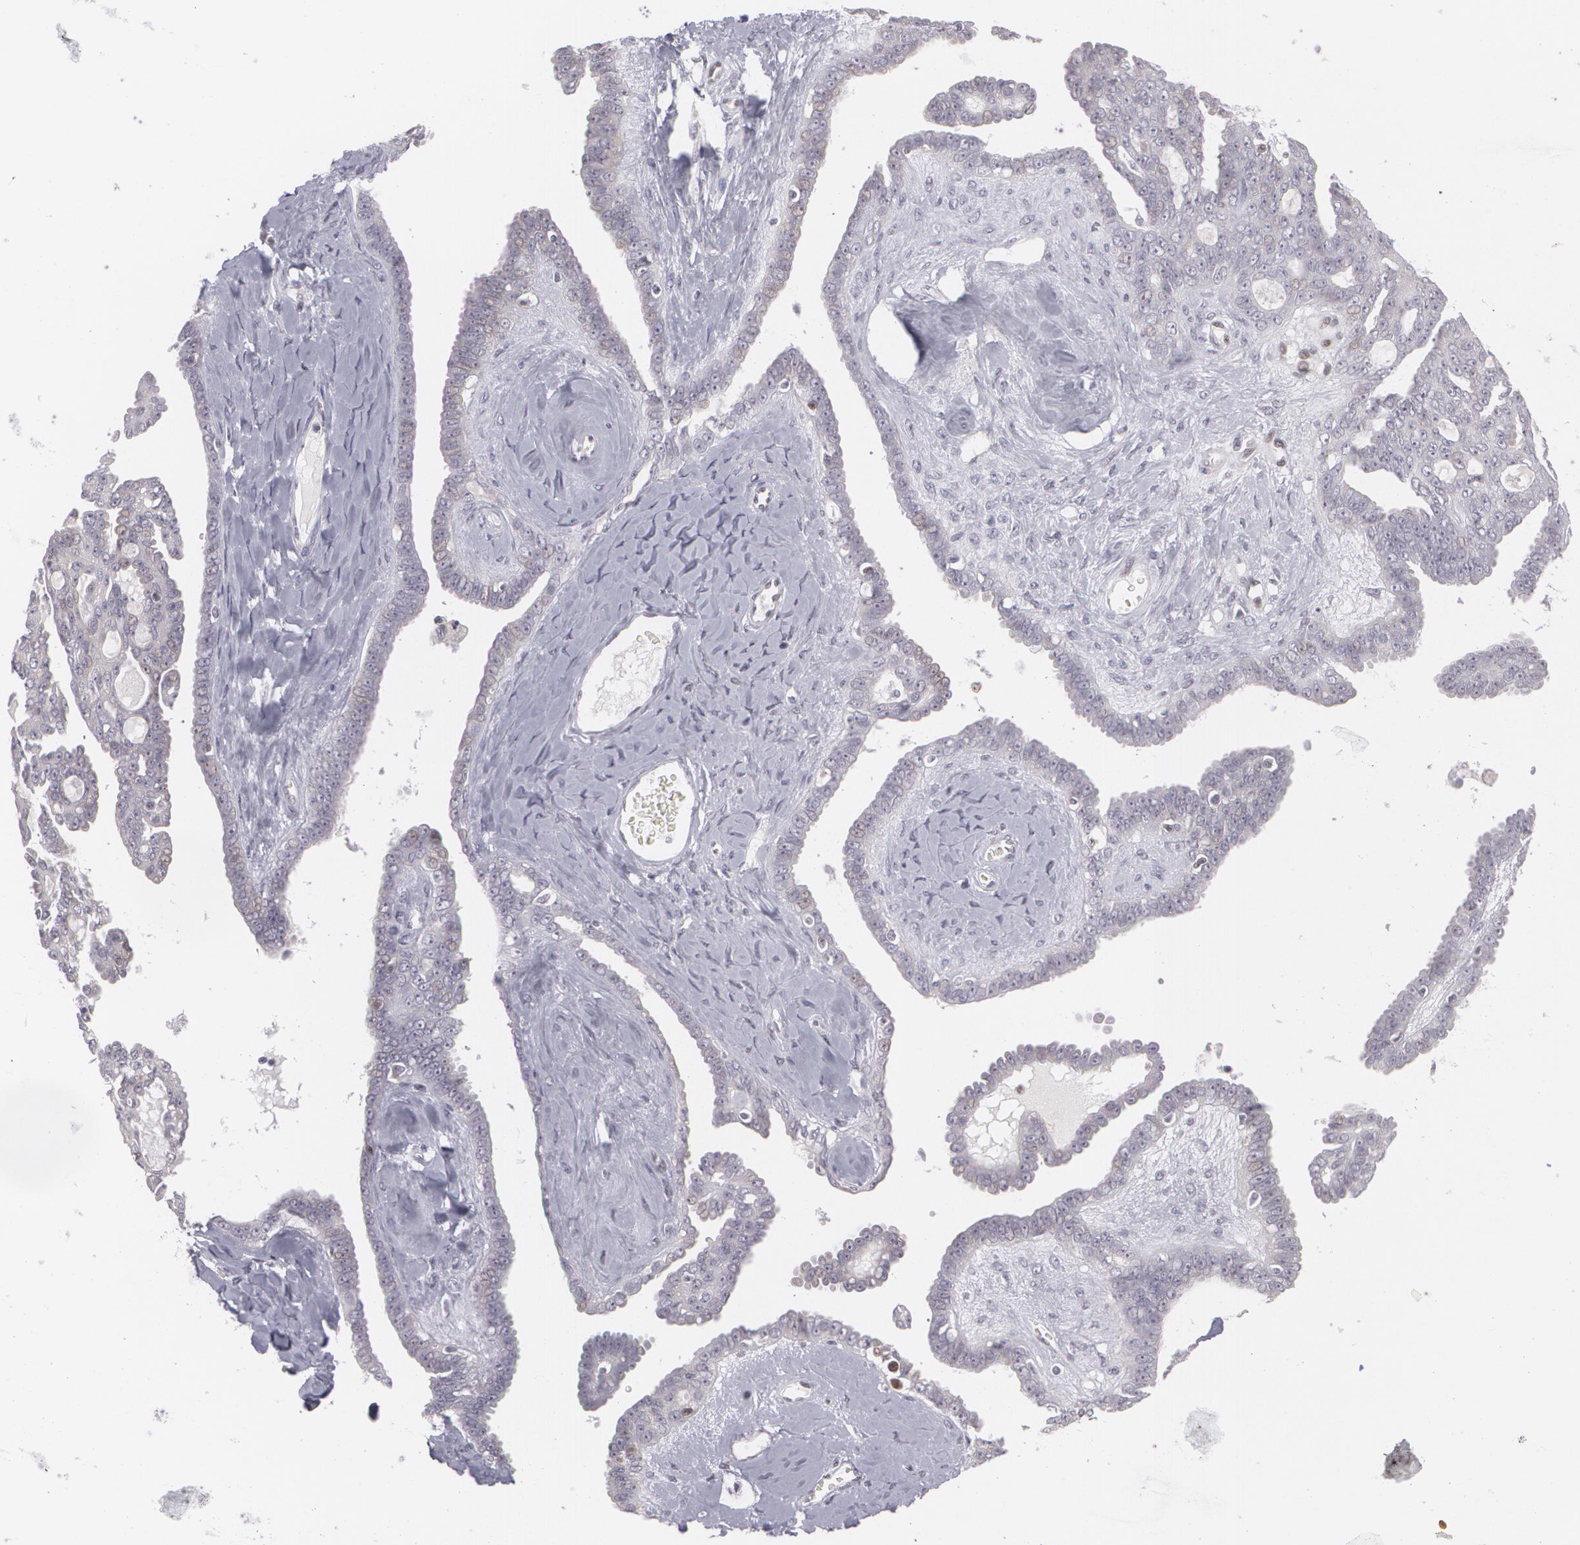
{"staining": {"intensity": "negative", "quantity": "none", "location": "none"}, "tissue": "ovarian cancer", "cell_type": "Tumor cells", "image_type": "cancer", "snomed": [{"axis": "morphology", "description": "Cystadenocarcinoma, serous, NOS"}, {"axis": "topography", "description": "Ovary"}], "caption": "There is no significant staining in tumor cells of ovarian serous cystadenocarcinoma. (DAB immunohistochemistry visualized using brightfield microscopy, high magnification).", "gene": "ZBTB16", "patient": {"sex": "female", "age": 71}}